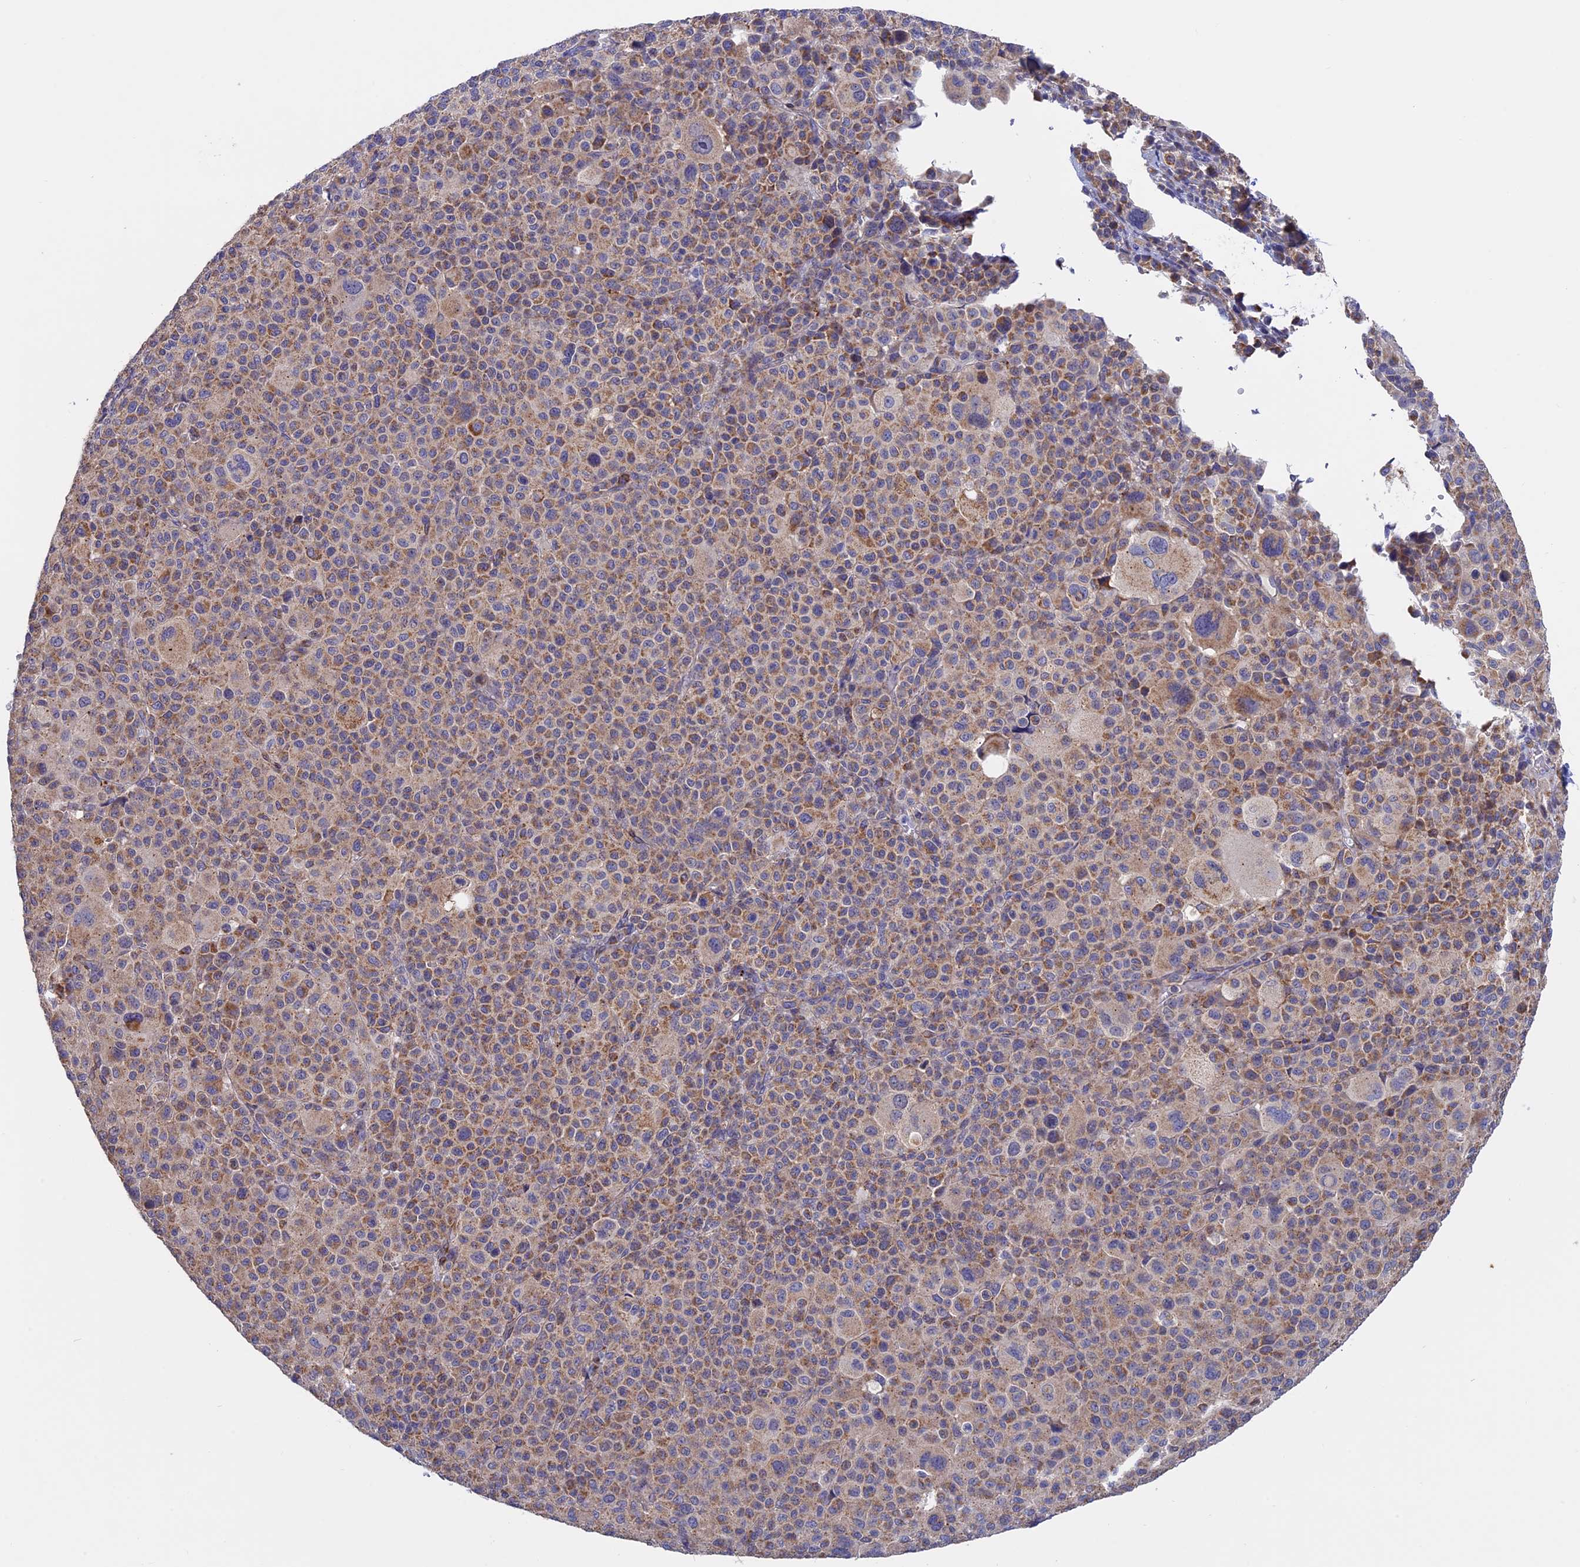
{"staining": {"intensity": "moderate", "quantity": ">75%", "location": "cytoplasmic/membranous"}, "tissue": "melanoma", "cell_type": "Tumor cells", "image_type": "cancer", "snomed": [{"axis": "morphology", "description": "Malignant melanoma, Metastatic site"}, {"axis": "topography", "description": "Skin"}], "caption": "This is an image of immunohistochemistry (IHC) staining of melanoma, which shows moderate expression in the cytoplasmic/membranous of tumor cells.", "gene": "ETFDH", "patient": {"sex": "female", "age": 74}}